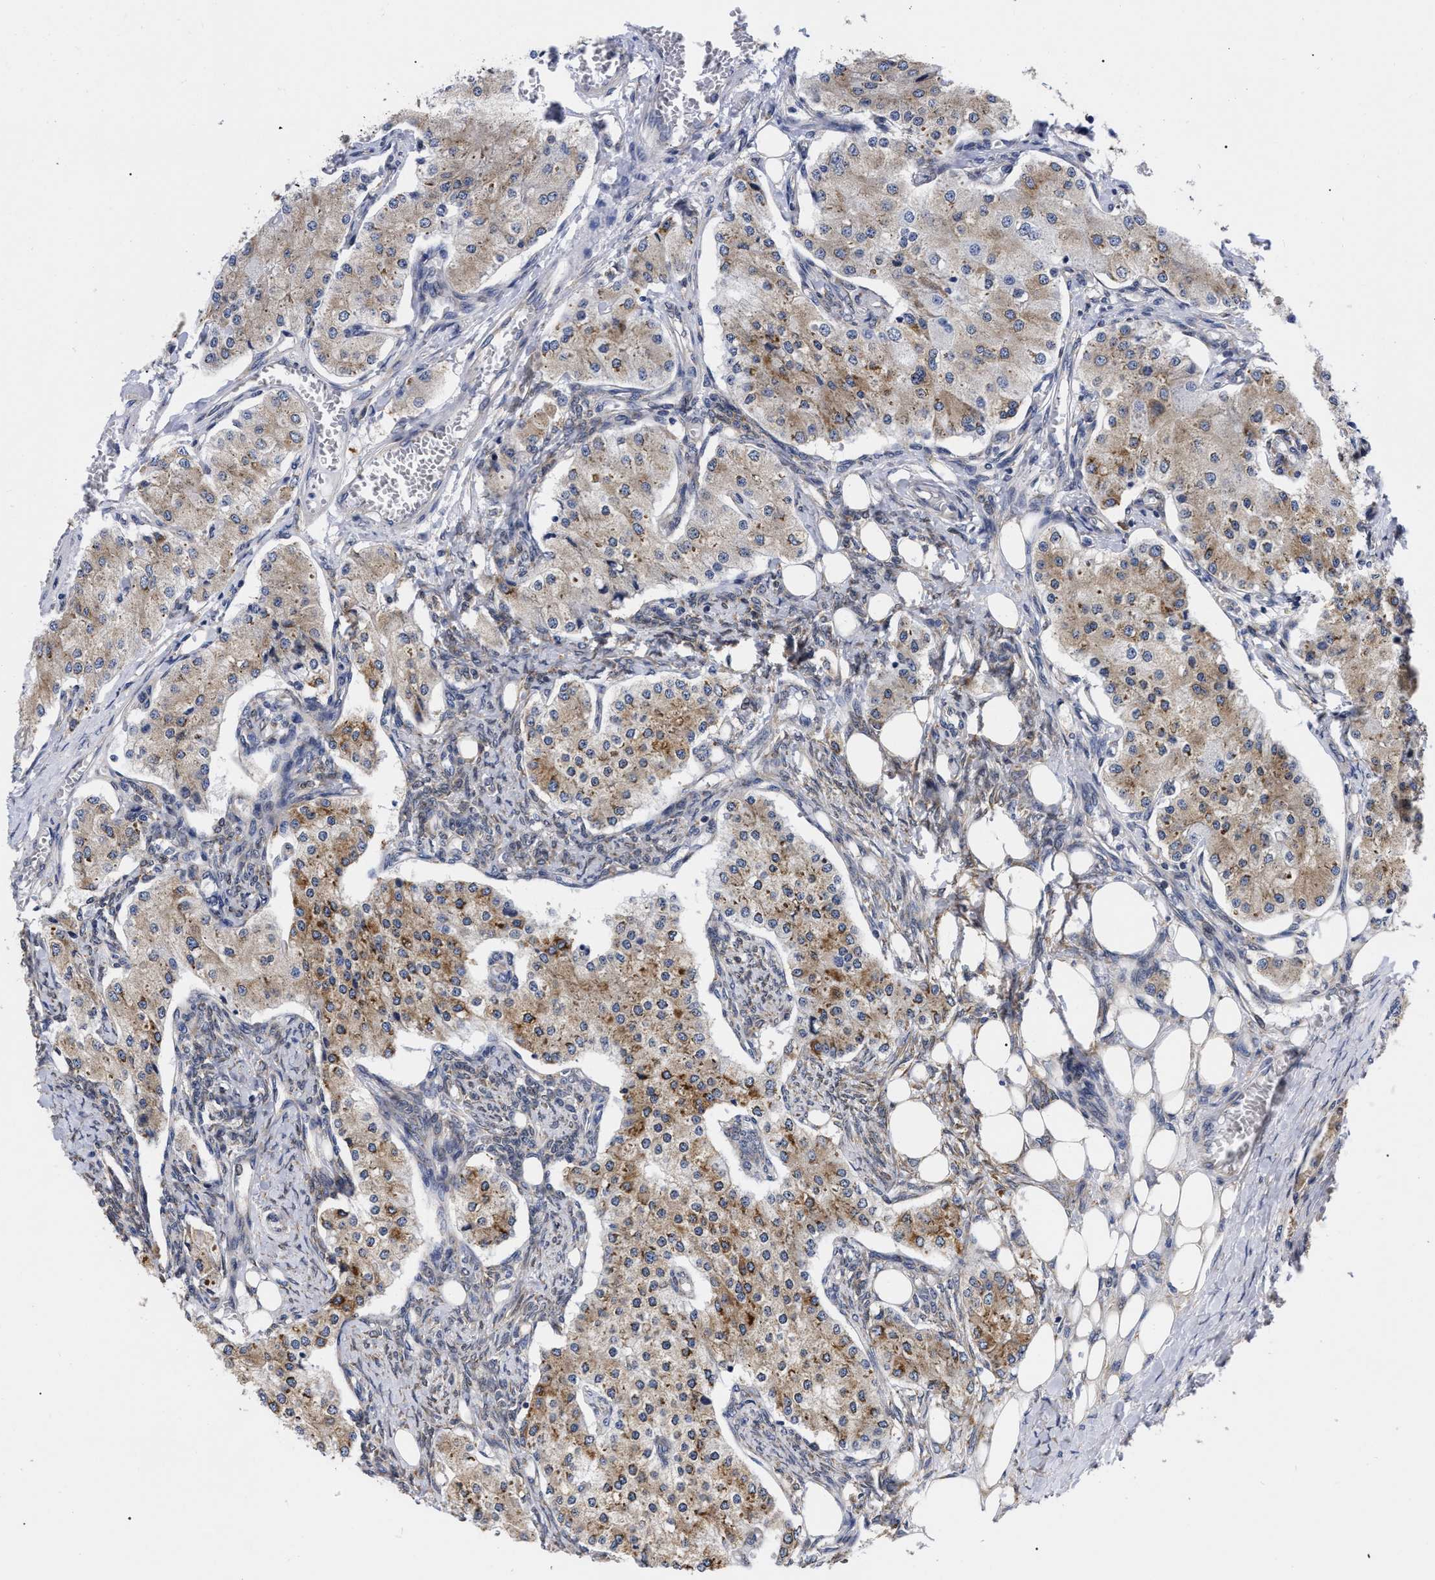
{"staining": {"intensity": "moderate", "quantity": ">75%", "location": "cytoplasmic/membranous"}, "tissue": "carcinoid", "cell_type": "Tumor cells", "image_type": "cancer", "snomed": [{"axis": "morphology", "description": "Carcinoid, malignant, NOS"}, {"axis": "topography", "description": "Colon"}], "caption": "Immunohistochemistry histopathology image of malignant carcinoid stained for a protein (brown), which shows medium levels of moderate cytoplasmic/membranous positivity in about >75% of tumor cells.", "gene": "CFAP298", "patient": {"sex": "female", "age": 52}}